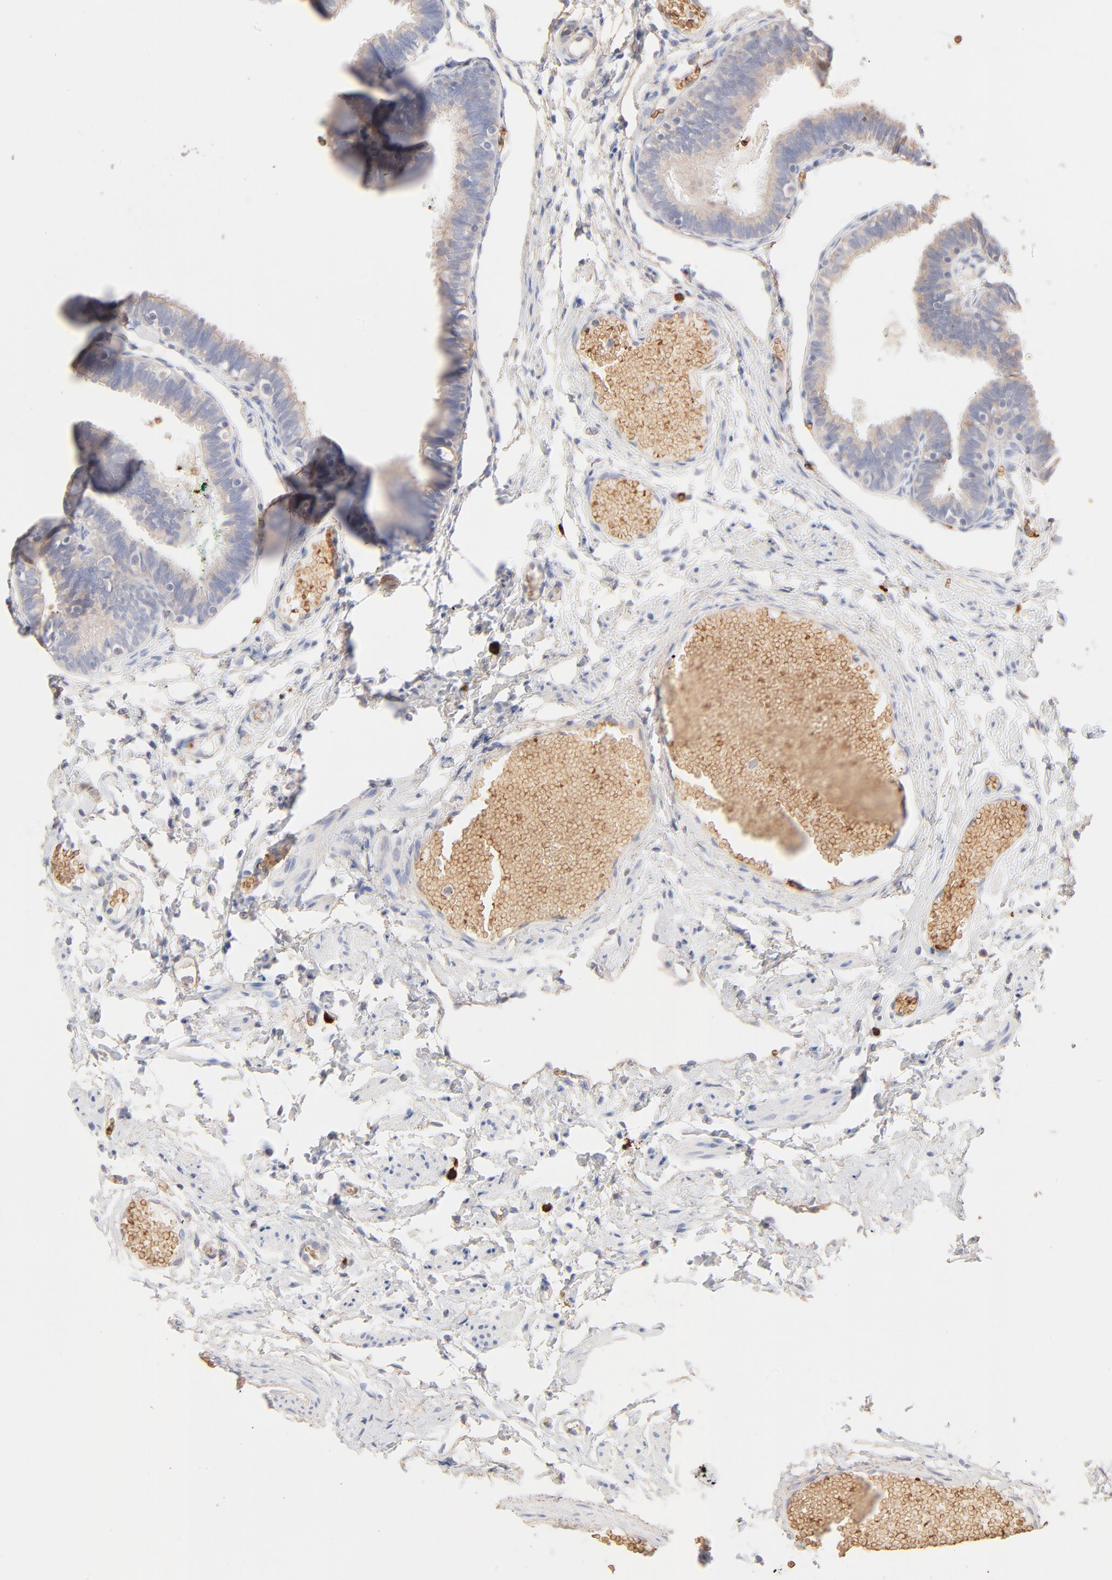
{"staining": {"intensity": "weak", "quantity": ">75%", "location": "cytoplasmic/membranous"}, "tissue": "fallopian tube", "cell_type": "Glandular cells", "image_type": "normal", "snomed": [{"axis": "morphology", "description": "Normal tissue, NOS"}, {"axis": "topography", "description": "Fallopian tube"}], "caption": "Glandular cells reveal low levels of weak cytoplasmic/membranous positivity in approximately >75% of cells in benign fallopian tube.", "gene": "SPTB", "patient": {"sex": "female", "age": 46}}